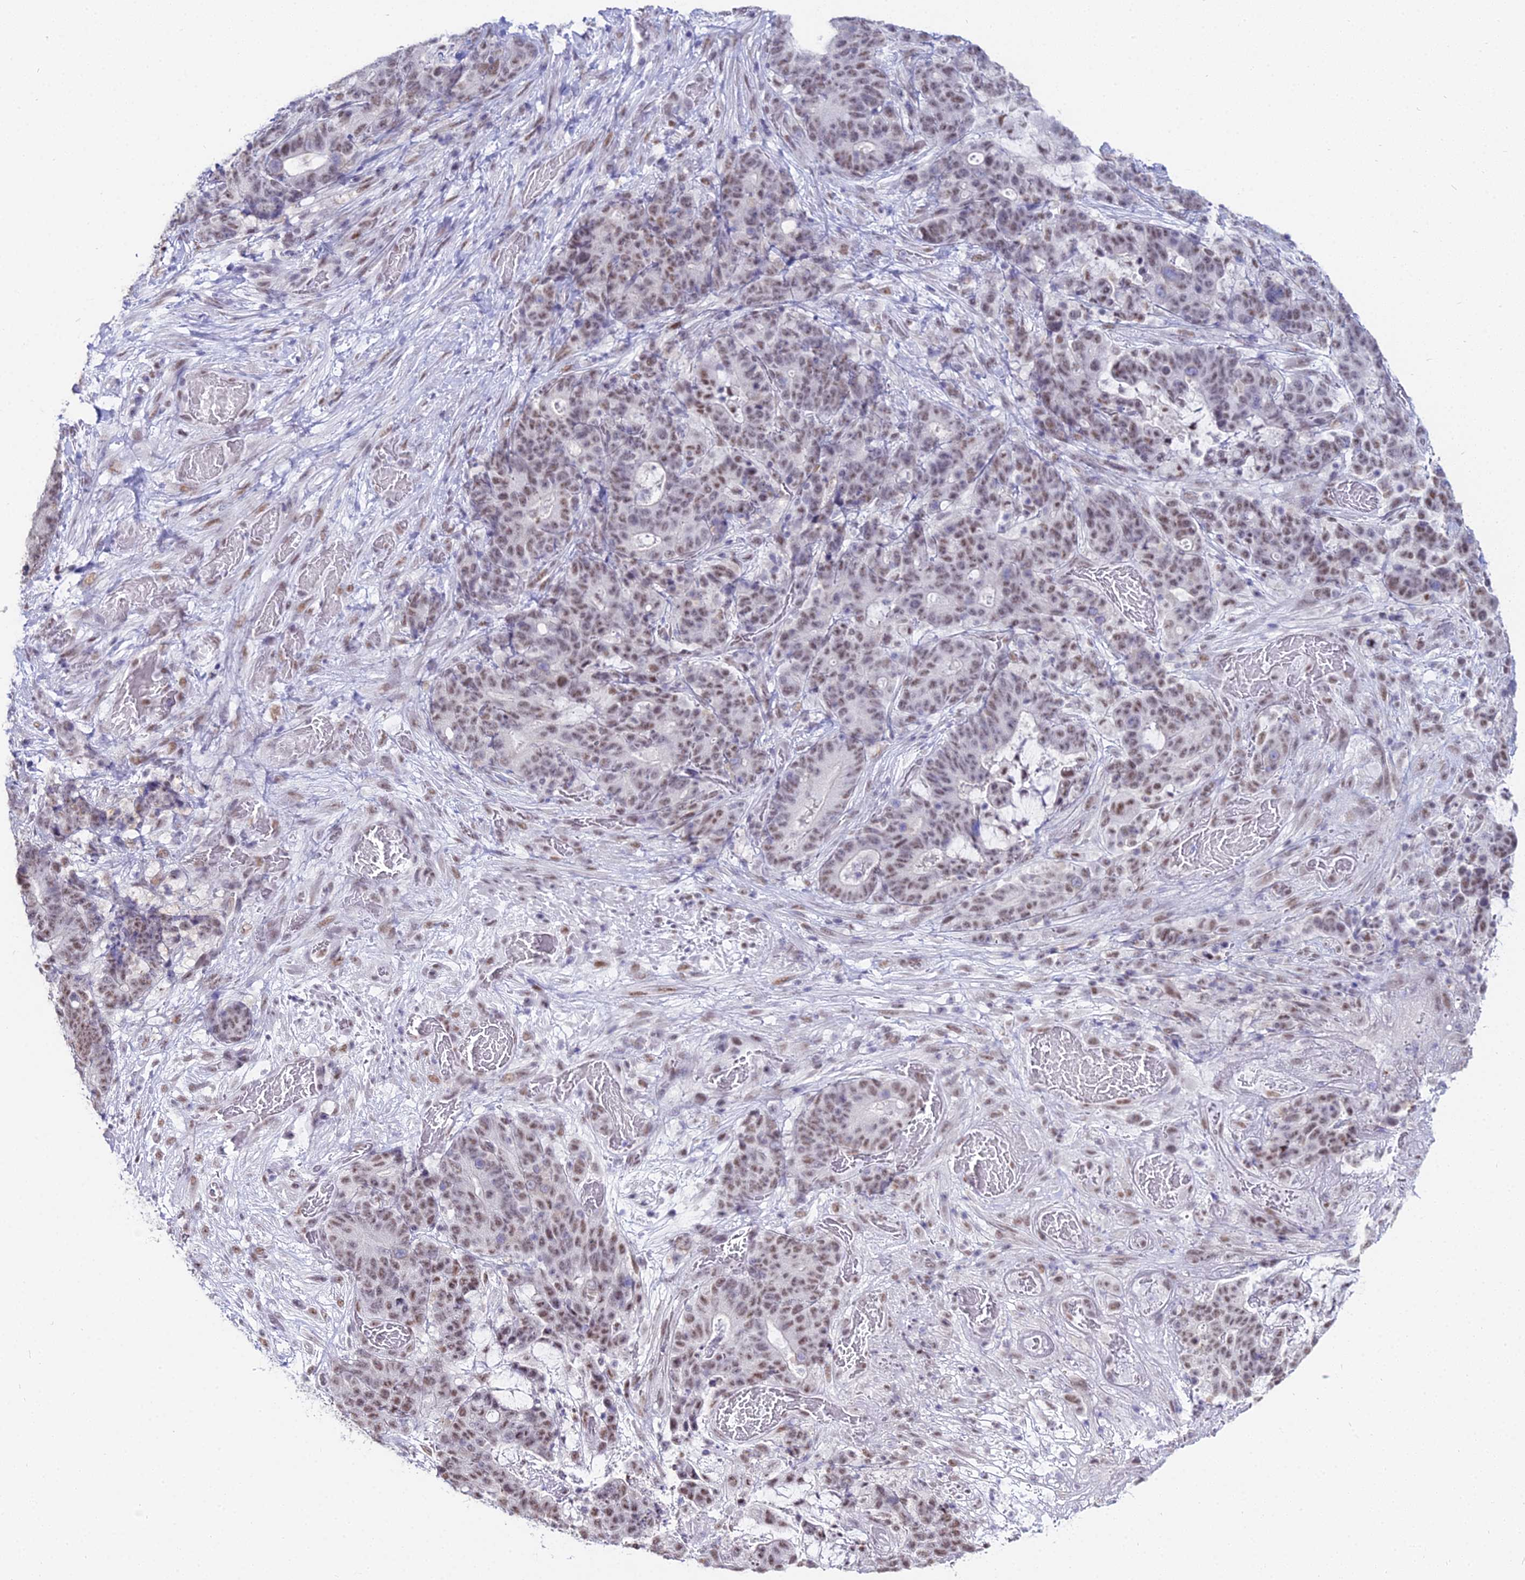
{"staining": {"intensity": "weak", "quantity": ">75%", "location": "nuclear"}, "tissue": "stomach cancer", "cell_type": "Tumor cells", "image_type": "cancer", "snomed": [{"axis": "morphology", "description": "Normal tissue, NOS"}, {"axis": "morphology", "description": "Adenocarcinoma, NOS"}, {"axis": "topography", "description": "Stomach"}], "caption": "A brown stain highlights weak nuclear positivity of a protein in human adenocarcinoma (stomach) tumor cells.", "gene": "RBM12", "patient": {"sex": "female", "age": 64}}